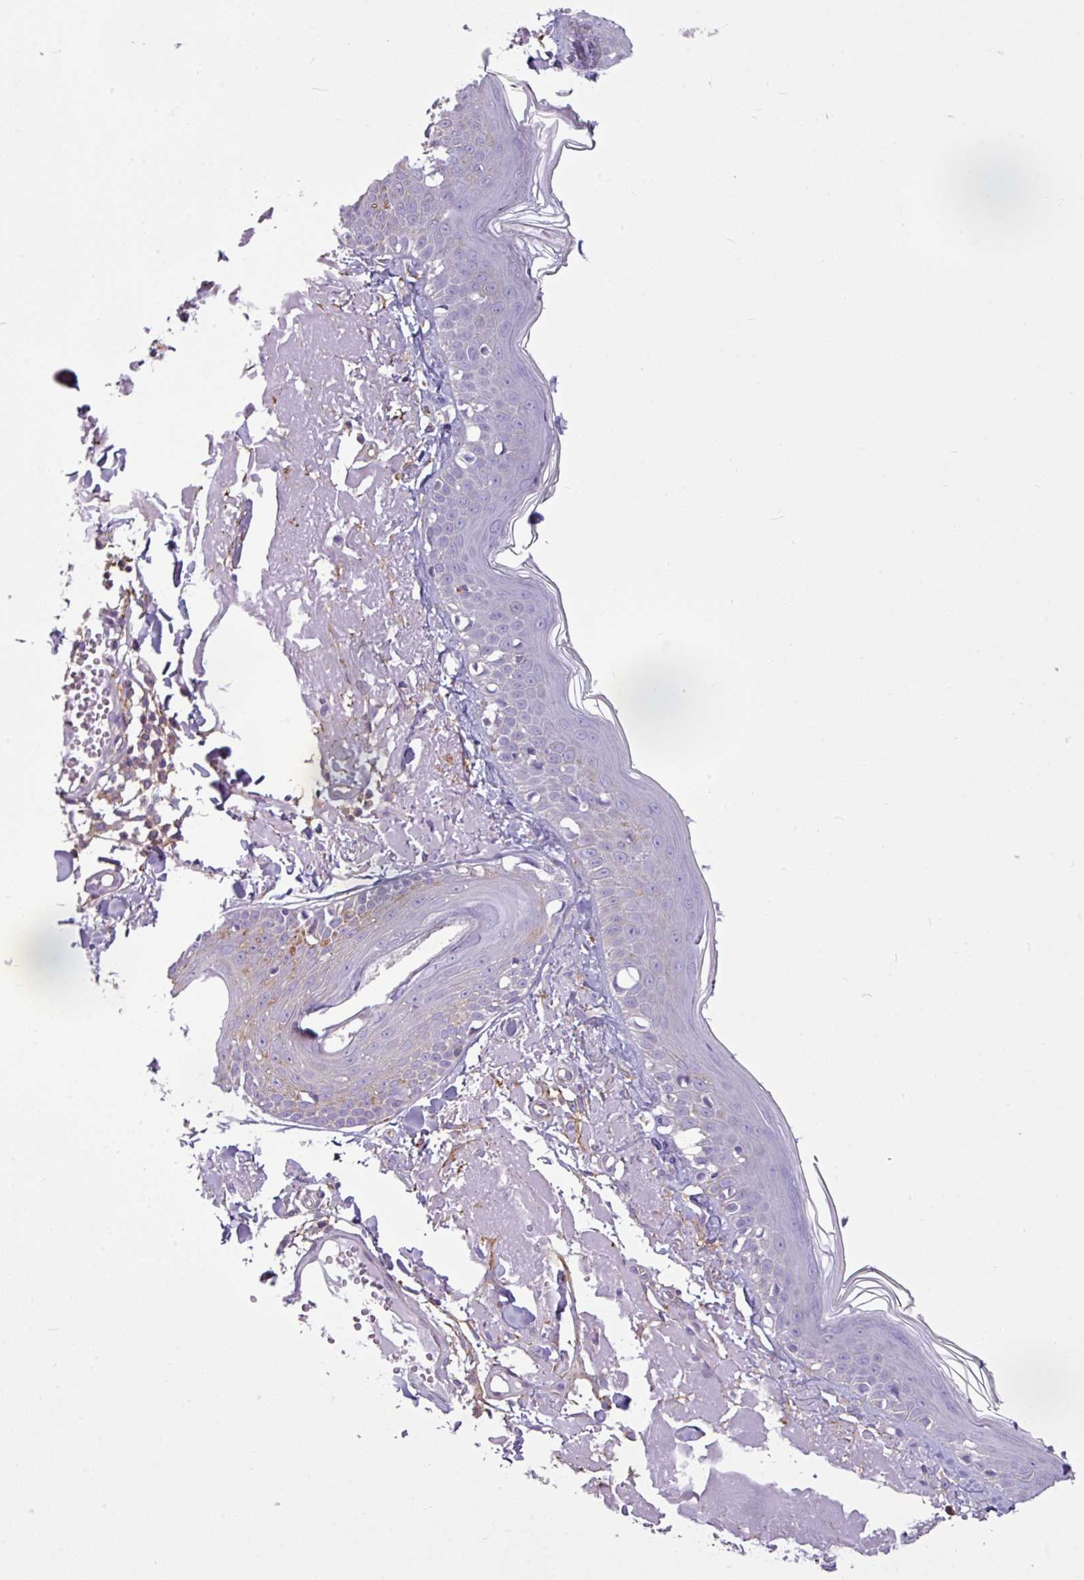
{"staining": {"intensity": "negative", "quantity": "none", "location": "none"}, "tissue": "skin", "cell_type": "Fibroblasts", "image_type": "normal", "snomed": [{"axis": "morphology", "description": "Normal tissue, NOS"}, {"axis": "morphology", "description": "Malignant melanoma, NOS"}, {"axis": "topography", "description": "Skin"}], "caption": "Image shows no protein expression in fibroblasts of unremarkable skin. Brightfield microscopy of immunohistochemistry stained with DAB (brown) and hematoxylin (blue), captured at high magnification.", "gene": "XNDC1N", "patient": {"sex": "male", "age": 80}}